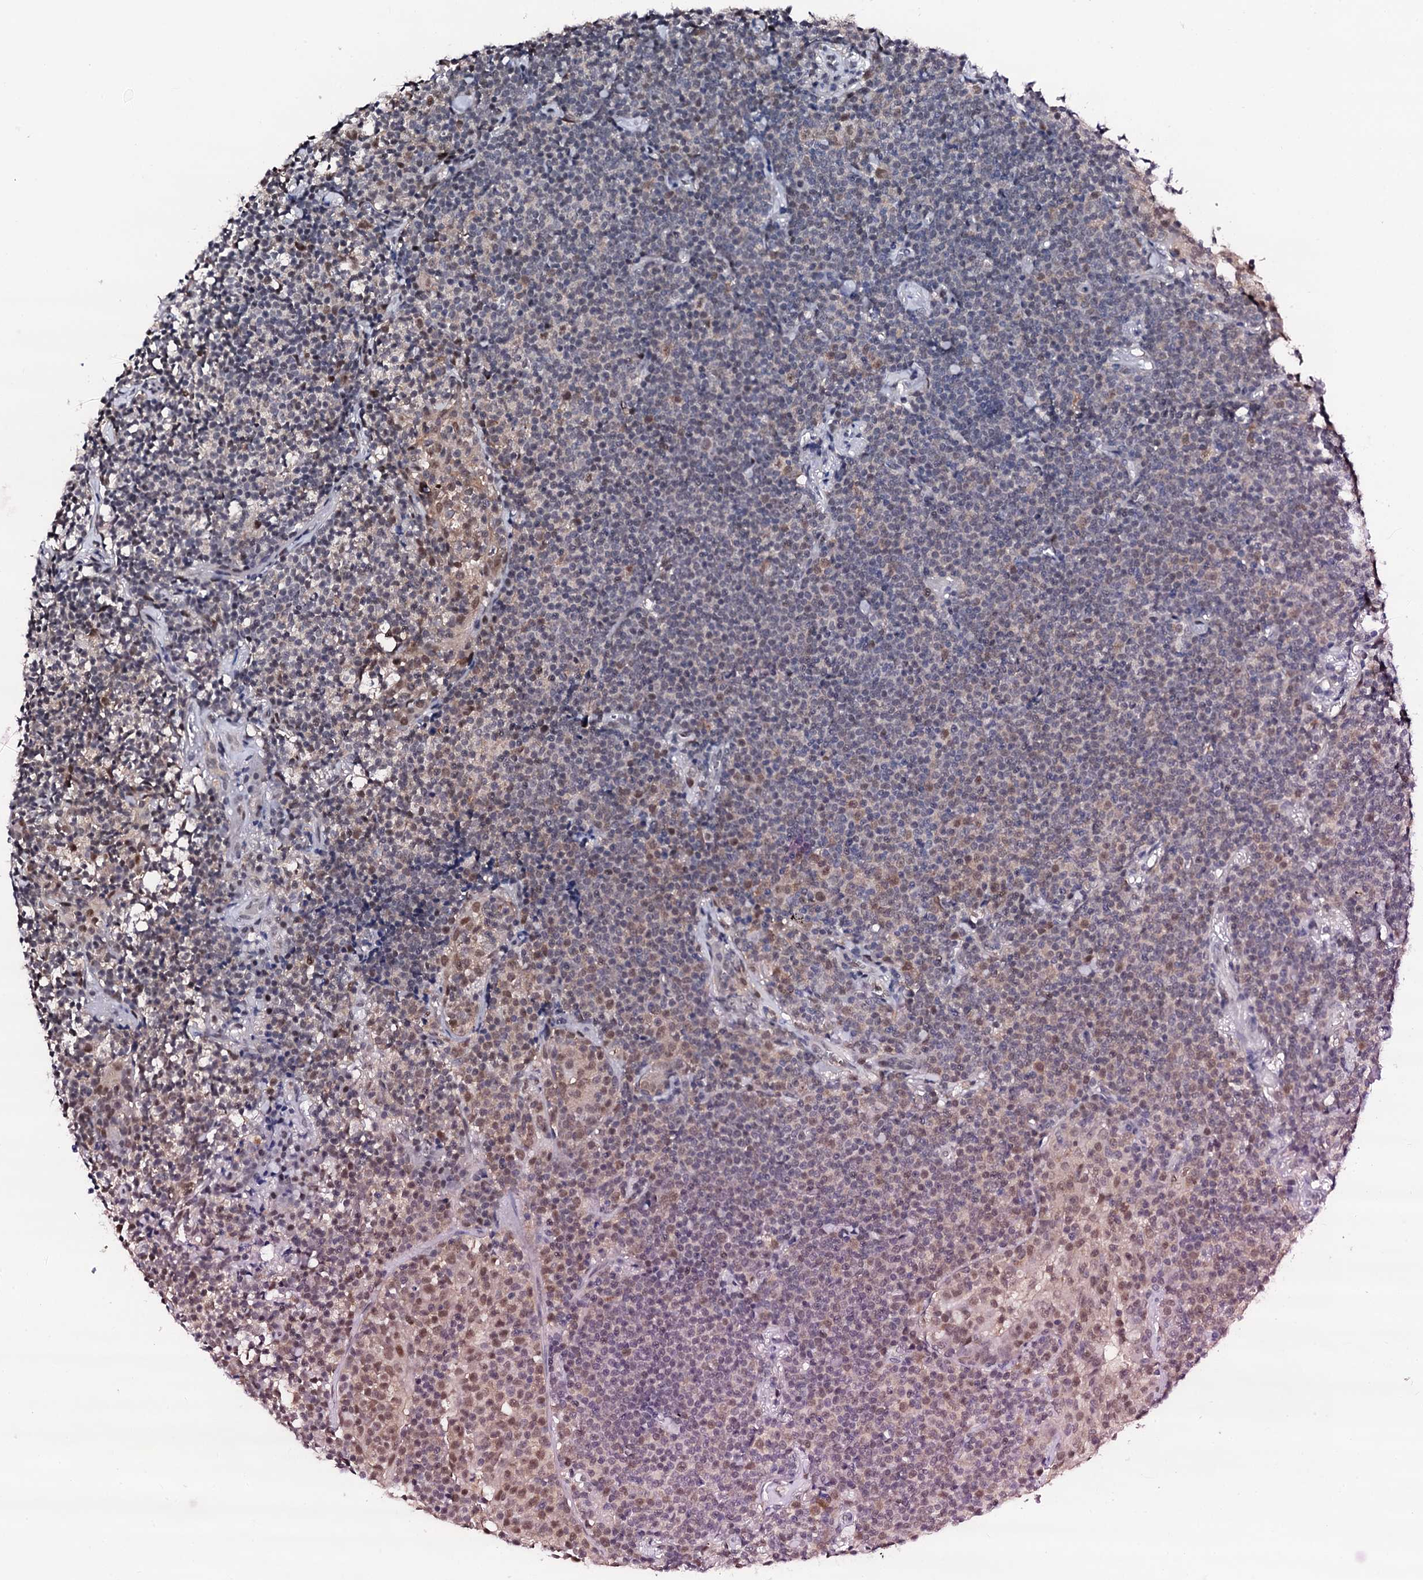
{"staining": {"intensity": "weak", "quantity": "<25%", "location": "nuclear"}, "tissue": "lymphoma", "cell_type": "Tumor cells", "image_type": "cancer", "snomed": [{"axis": "morphology", "description": "Malignant lymphoma, non-Hodgkin's type, Low grade"}, {"axis": "topography", "description": "Lung"}], "caption": "The photomicrograph shows no significant positivity in tumor cells of lymphoma. (Brightfield microscopy of DAB immunohistochemistry (IHC) at high magnification).", "gene": "TRAFD1", "patient": {"sex": "female", "age": 71}}